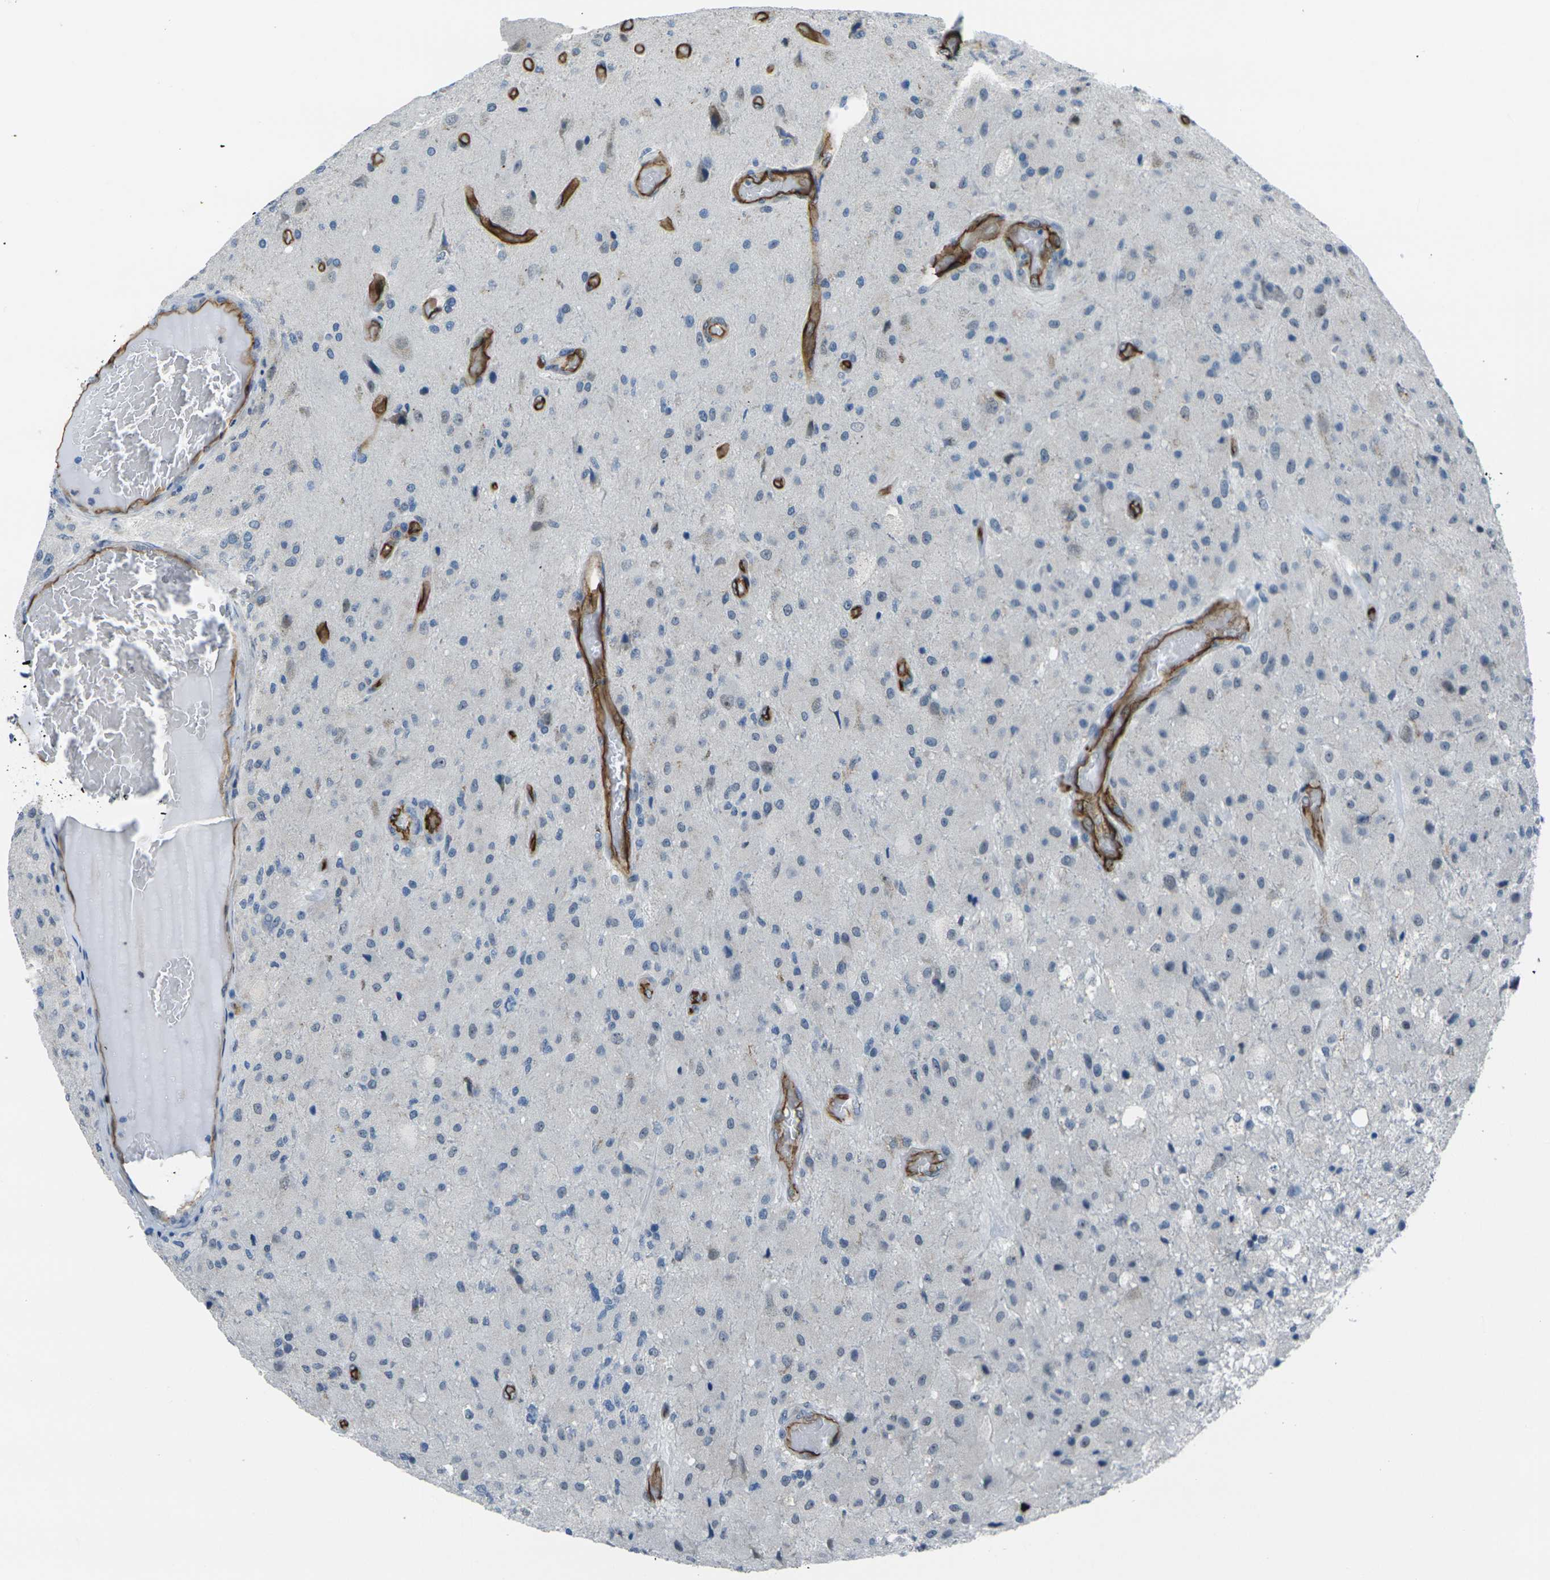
{"staining": {"intensity": "negative", "quantity": "none", "location": "none"}, "tissue": "glioma", "cell_type": "Tumor cells", "image_type": "cancer", "snomed": [{"axis": "morphology", "description": "Normal tissue, NOS"}, {"axis": "morphology", "description": "Glioma, malignant, High grade"}, {"axis": "topography", "description": "Cerebral cortex"}], "caption": "Tumor cells are negative for brown protein staining in glioma.", "gene": "HSPA12B", "patient": {"sex": "male", "age": 77}}